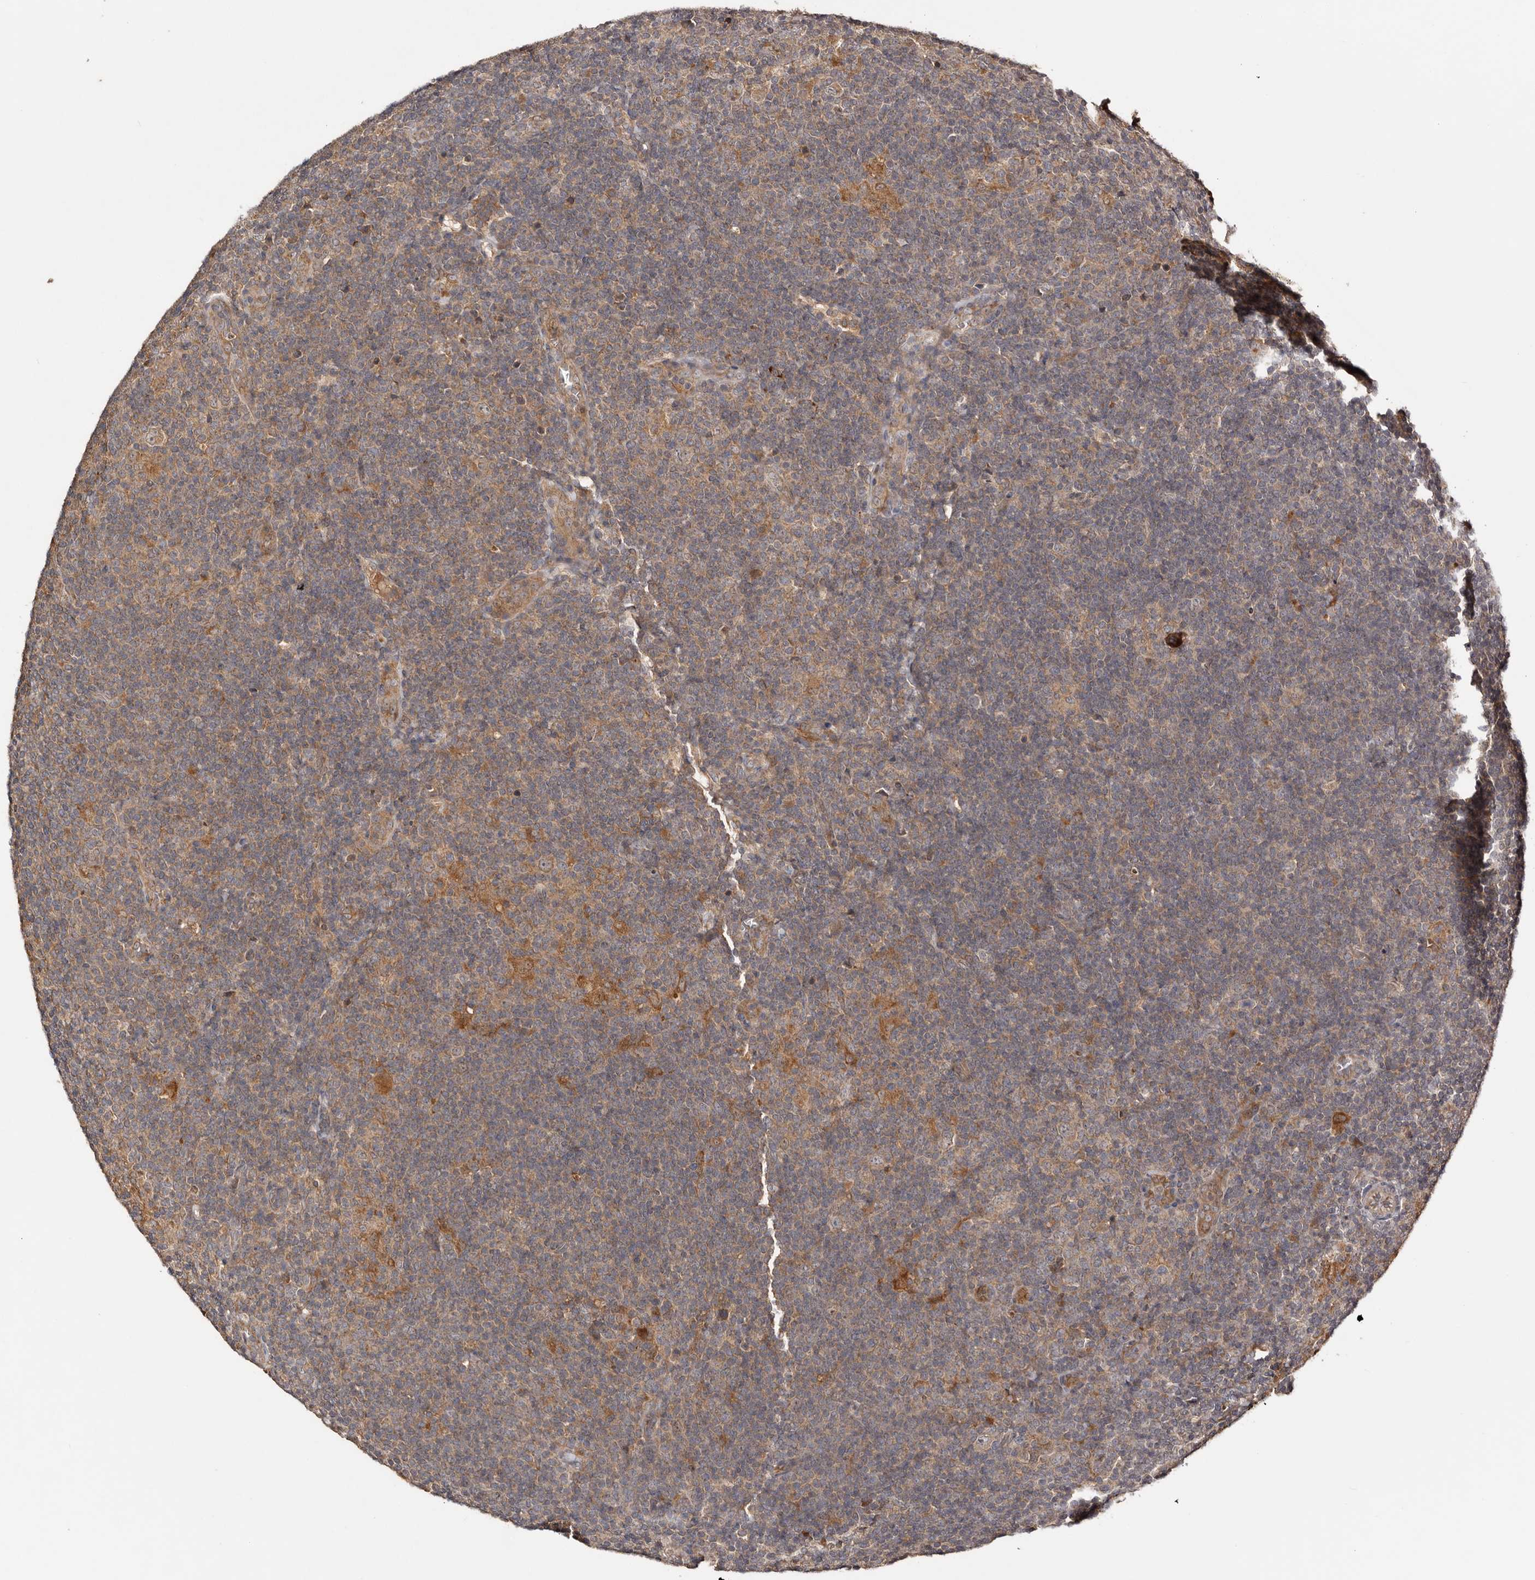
{"staining": {"intensity": "weak", "quantity": ">75%", "location": "cytoplasmic/membranous"}, "tissue": "lymphoma", "cell_type": "Tumor cells", "image_type": "cancer", "snomed": [{"axis": "morphology", "description": "Hodgkin's disease, NOS"}, {"axis": "topography", "description": "Lymph node"}], "caption": "Immunohistochemical staining of Hodgkin's disease displays low levels of weak cytoplasmic/membranous expression in about >75% of tumor cells. The protein is stained brown, and the nuclei are stained in blue (DAB (3,3'-diaminobenzidine) IHC with brightfield microscopy, high magnification).", "gene": "PKIB", "patient": {"sex": "female", "age": 57}}